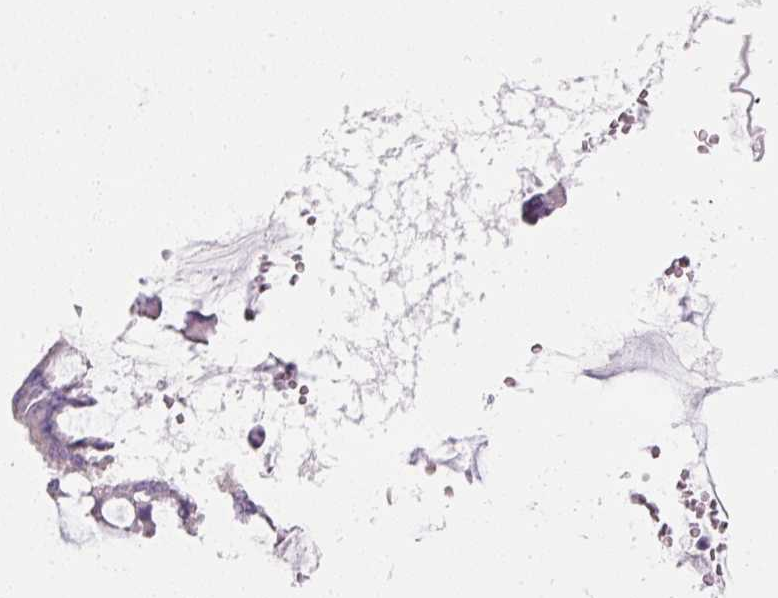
{"staining": {"intensity": "negative", "quantity": "none", "location": "none"}, "tissue": "ovarian cancer", "cell_type": "Tumor cells", "image_type": "cancer", "snomed": [{"axis": "morphology", "description": "Cystadenocarcinoma, mucinous, NOS"}, {"axis": "topography", "description": "Ovary"}], "caption": "Tumor cells are negative for brown protein staining in ovarian cancer.", "gene": "MAP3K3", "patient": {"sex": "female", "age": 73}}